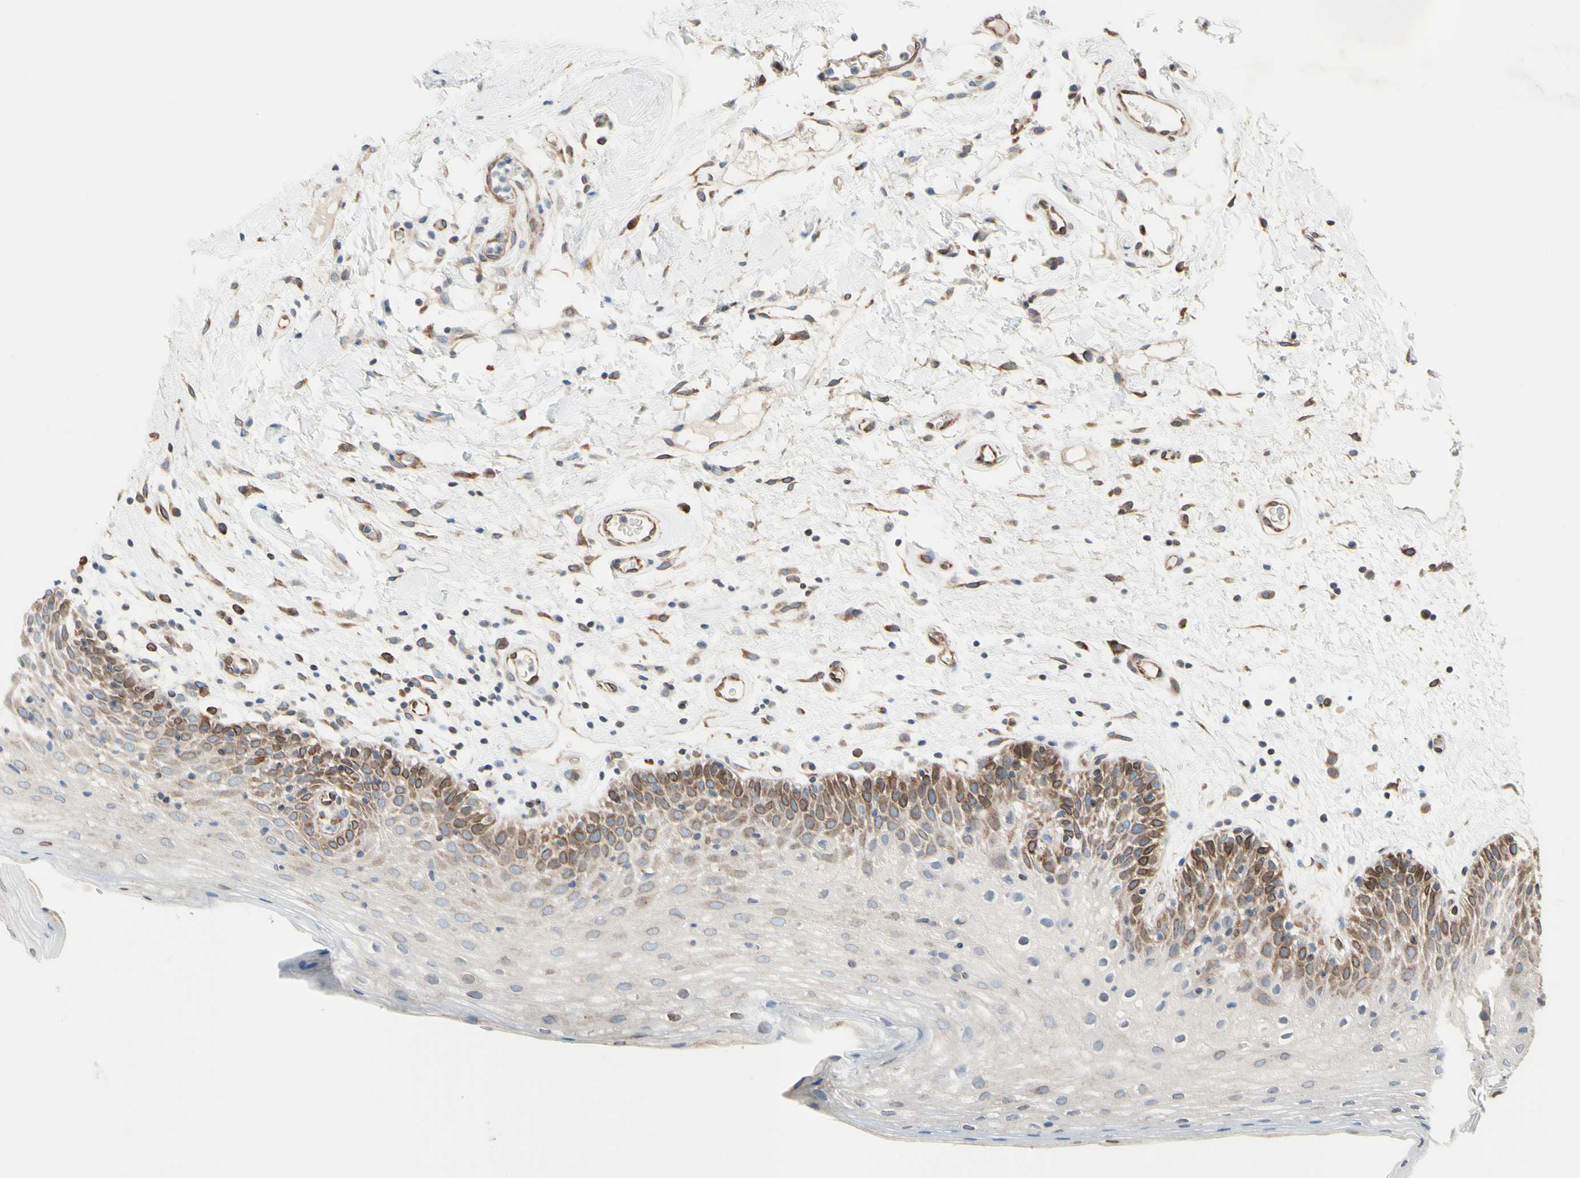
{"staining": {"intensity": "moderate", "quantity": "25%-75%", "location": "cytoplasmic/membranous"}, "tissue": "oral mucosa", "cell_type": "Squamous epithelial cells", "image_type": "normal", "snomed": [{"axis": "morphology", "description": "Normal tissue, NOS"}, {"axis": "morphology", "description": "Squamous cell carcinoma, NOS"}, {"axis": "topography", "description": "Skeletal muscle"}, {"axis": "topography", "description": "Oral tissue"}, {"axis": "topography", "description": "Head-Neck"}], "caption": "Immunohistochemical staining of benign oral mucosa displays medium levels of moderate cytoplasmic/membranous staining in approximately 25%-75% of squamous epithelial cells. (IHC, brightfield microscopy, high magnification).", "gene": "TRAF2", "patient": {"sex": "male", "age": 71}}